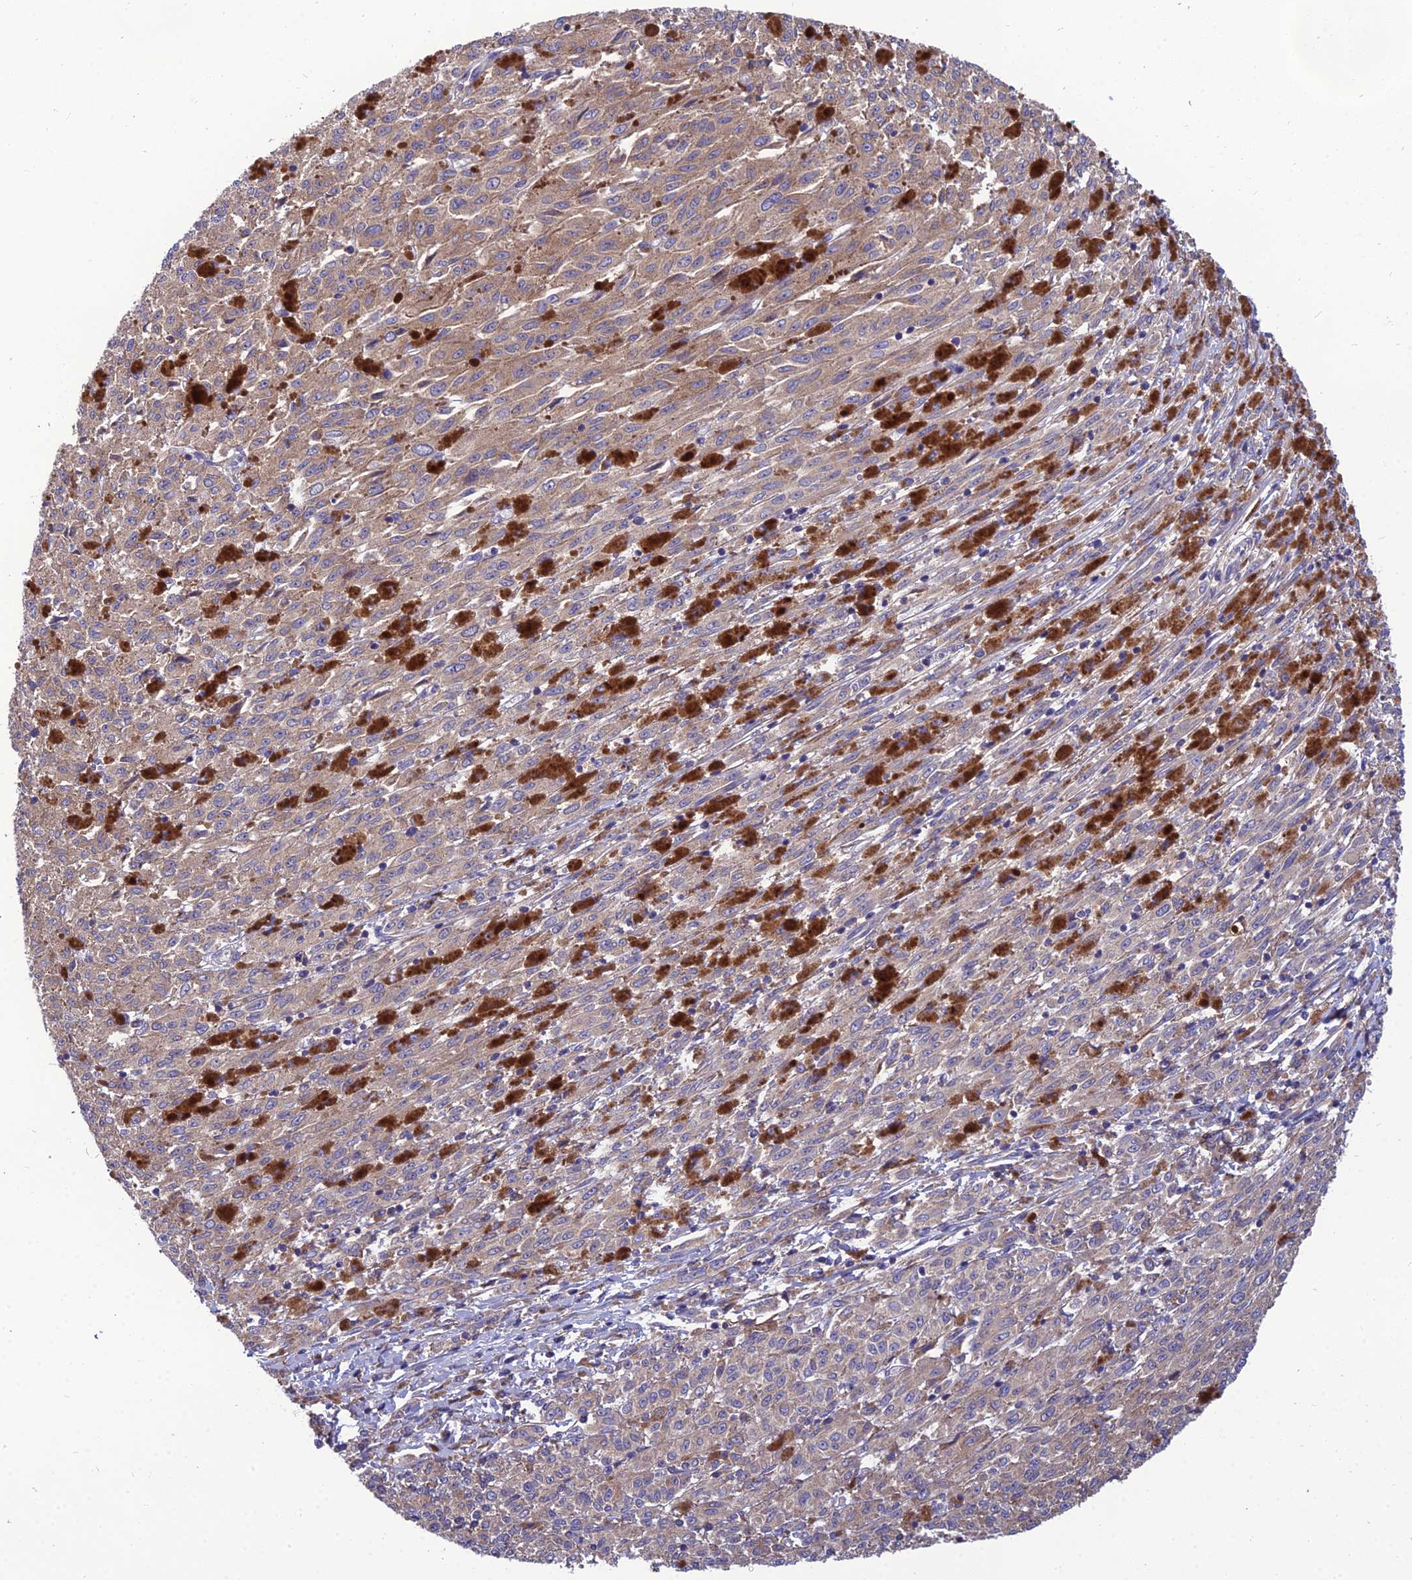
{"staining": {"intensity": "weak", "quantity": ">75%", "location": "cytoplasmic/membranous"}, "tissue": "melanoma", "cell_type": "Tumor cells", "image_type": "cancer", "snomed": [{"axis": "morphology", "description": "Malignant melanoma, NOS"}, {"axis": "topography", "description": "Skin"}], "caption": "Immunohistochemical staining of melanoma shows weak cytoplasmic/membranous protein positivity in approximately >75% of tumor cells.", "gene": "UMAD1", "patient": {"sex": "female", "age": 52}}